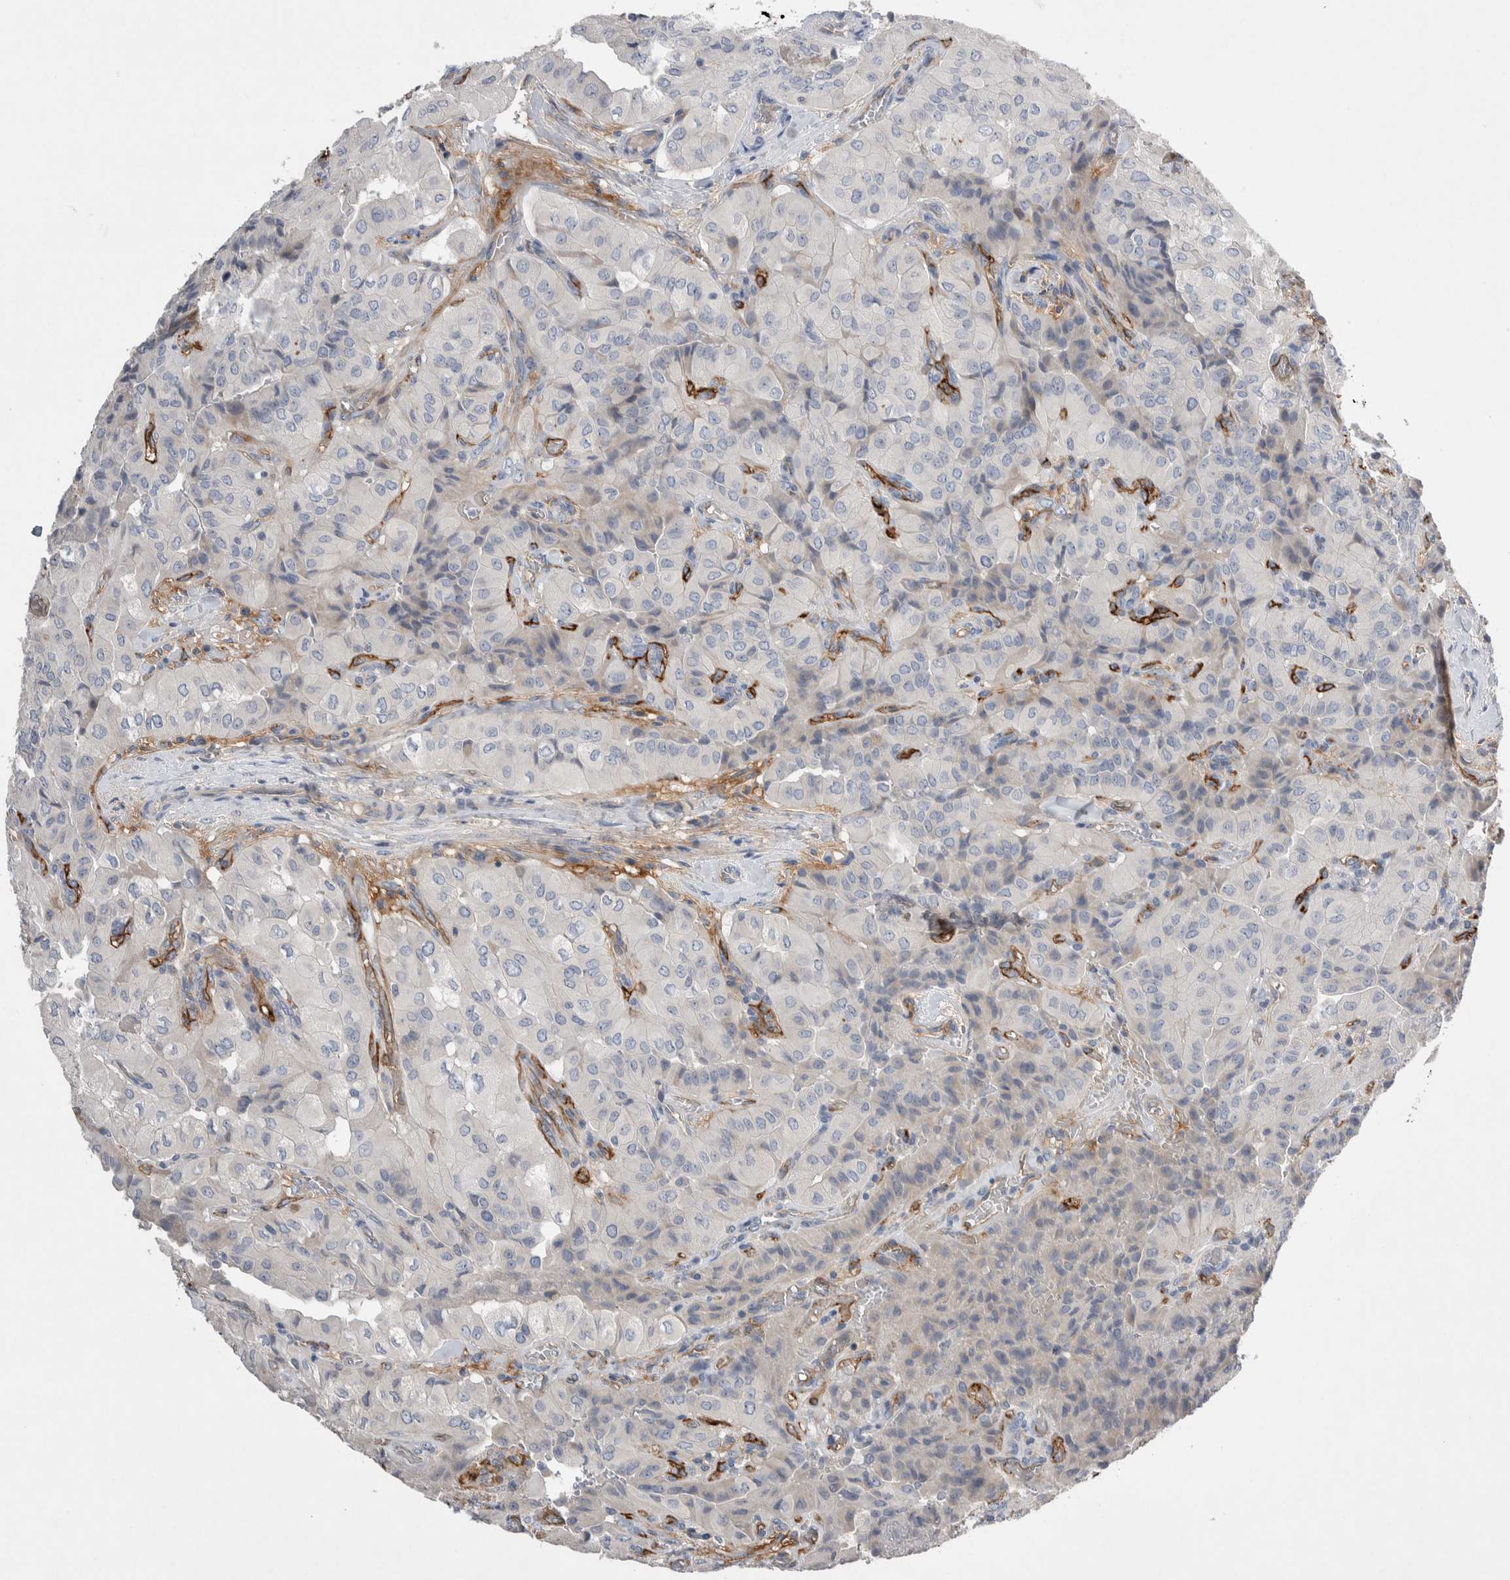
{"staining": {"intensity": "negative", "quantity": "none", "location": "none"}, "tissue": "thyroid cancer", "cell_type": "Tumor cells", "image_type": "cancer", "snomed": [{"axis": "morphology", "description": "Papillary adenocarcinoma, NOS"}, {"axis": "topography", "description": "Thyroid gland"}], "caption": "High magnification brightfield microscopy of papillary adenocarcinoma (thyroid) stained with DAB (3,3'-diaminobenzidine) (brown) and counterstained with hematoxylin (blue): tumor cells show no significant expression.", "gene": "CEP131", "patient": {"sex": "female", "age": 59}}